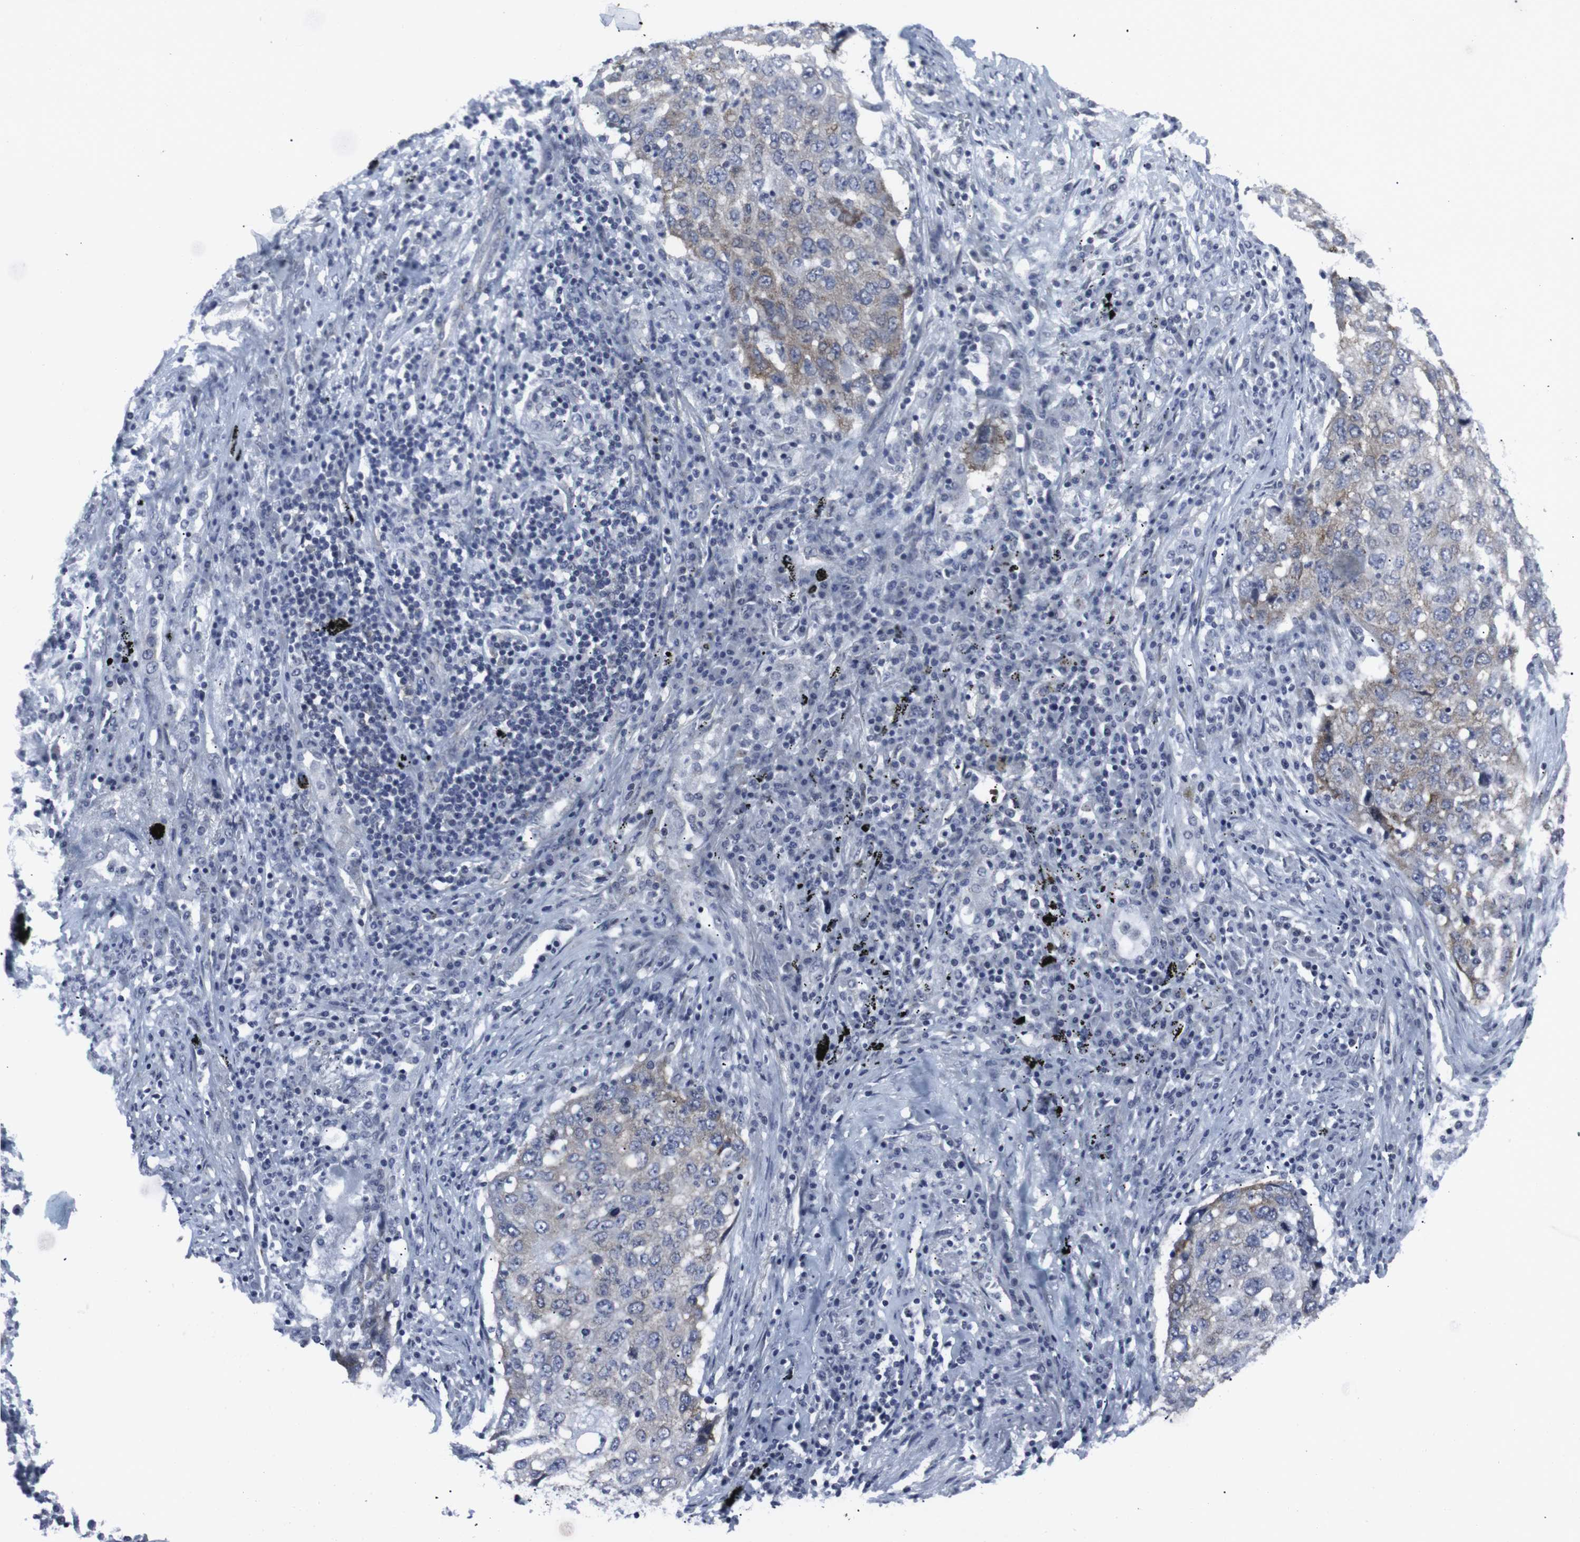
{"staining": {"intensity": "moderate", "quantity": "25%-75%", "location": "cytoplasmic/membranous"}, "tissue": "lung cancer", "cell_type": "Tumor cells", "image_type": "cancer", "snomed": [{"axis": "morphology", "description": "Squamous cell carcinoma, NOS"}, {"axis": "topography", "description": "Lung"}], "caption": "Lung cancer (squamous cell carcinoma) tissue exhibits moderate cytoplasmic/membranous positivity in approximately 25%-75% of tumor cells", "gene": "GEMIN2", "patient": {"sex": "female", "age": 63}}